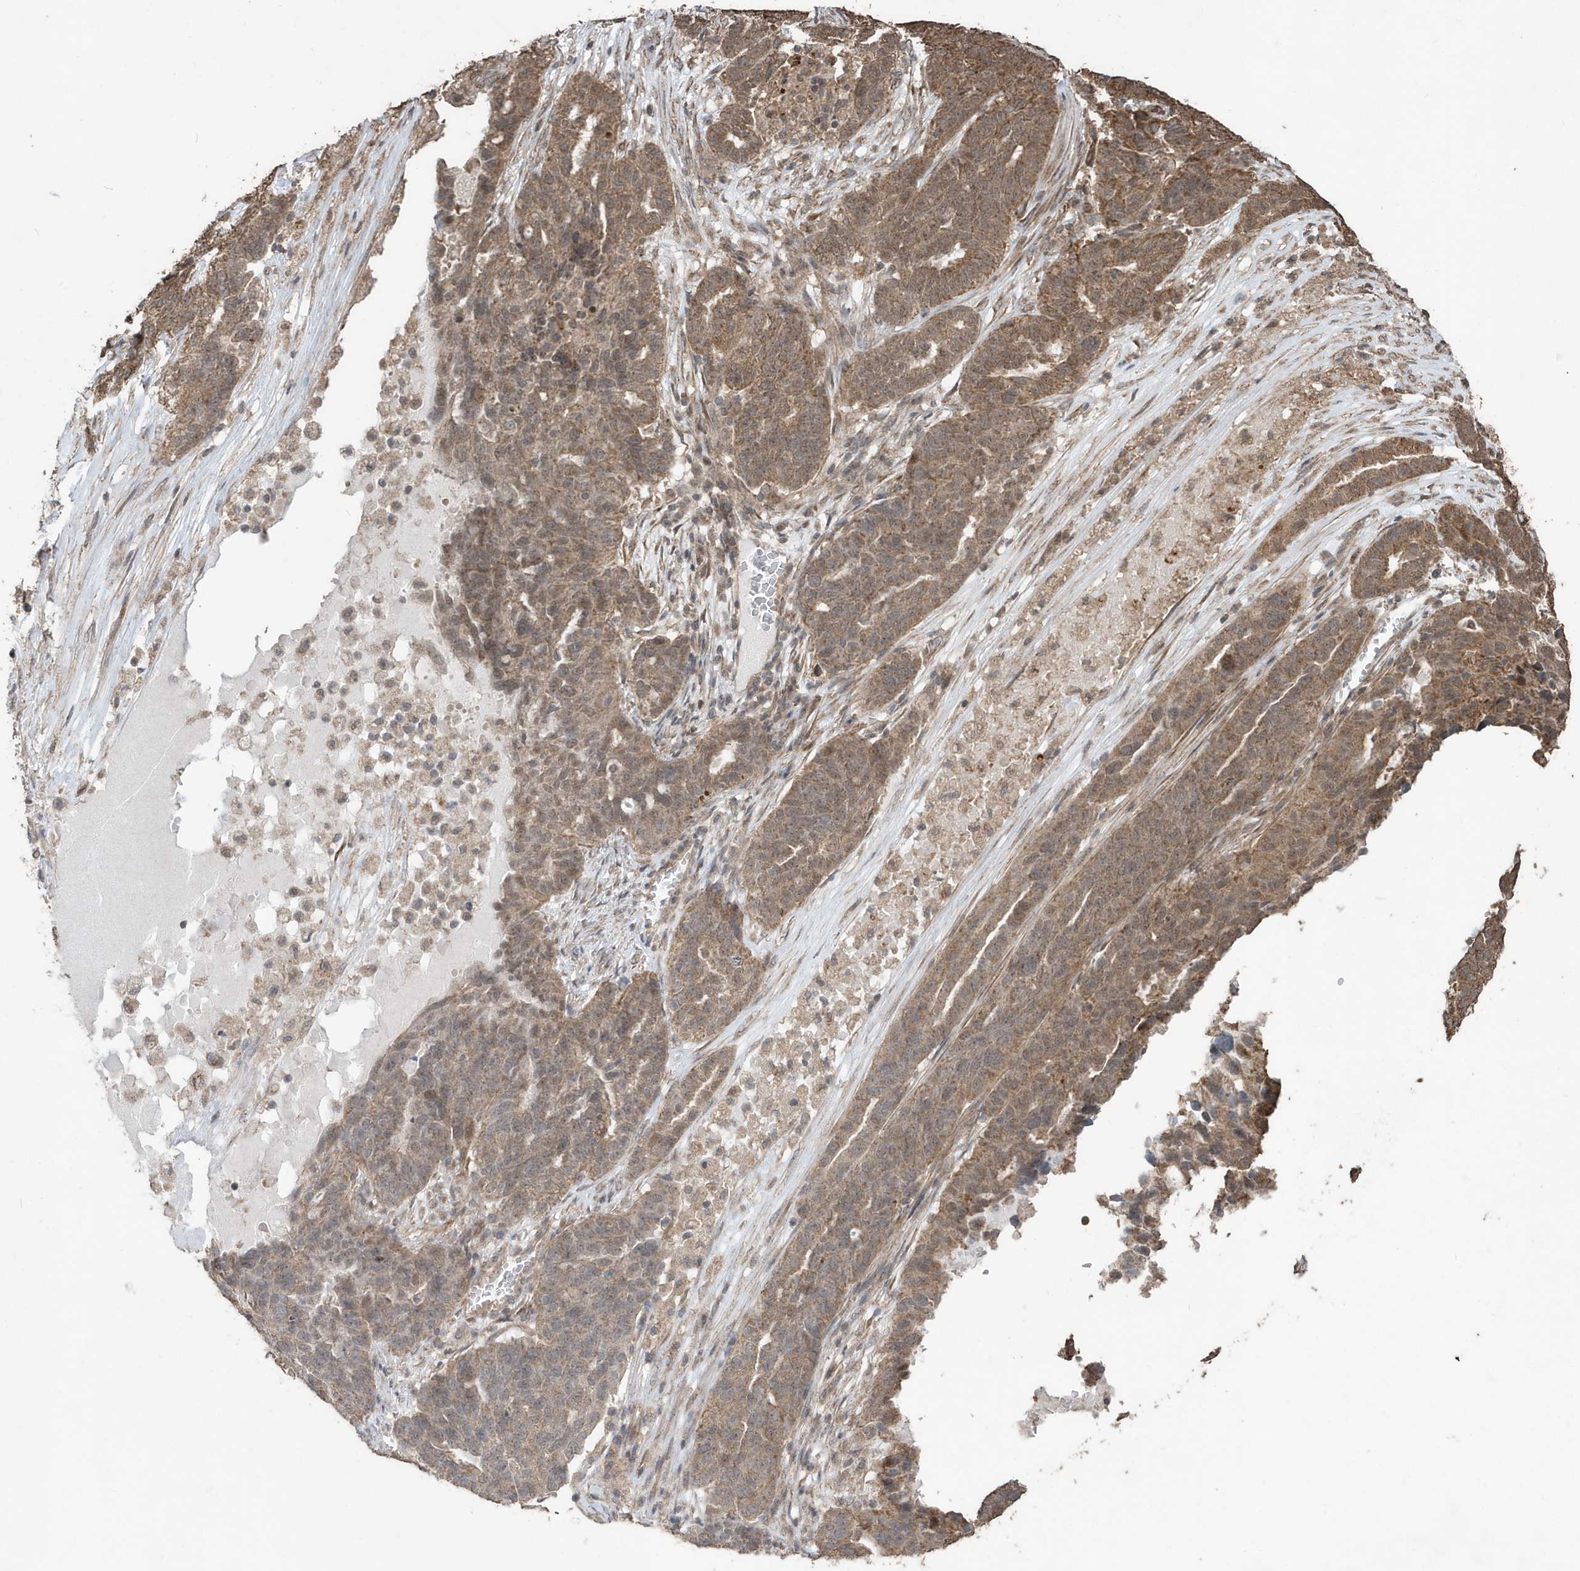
{"staining": {"intensity": "moderate", "quantity": ">75%", "location": "cytoplasmic/membranous"}, "tissue": "ovarian cancer", "cell_type": "Tumor cells", "image_type": "cancer", "snomed": [{"axis": "morphology", "description": "Cystadenocarcinoma, serous, NOS"}, {"axis": "topography", "description": "Ovary"}], "caption": "Ovarian serous cystadenocarcinoma tissue demonstrates moderate cytoplasmic/membranous expression in approximately >75% of tumor cells (DAB = brown stain, brightfield microscopy at high magnification).", "gene": "PAXBP1", "patient": {"sex": "female", "age": 59}}